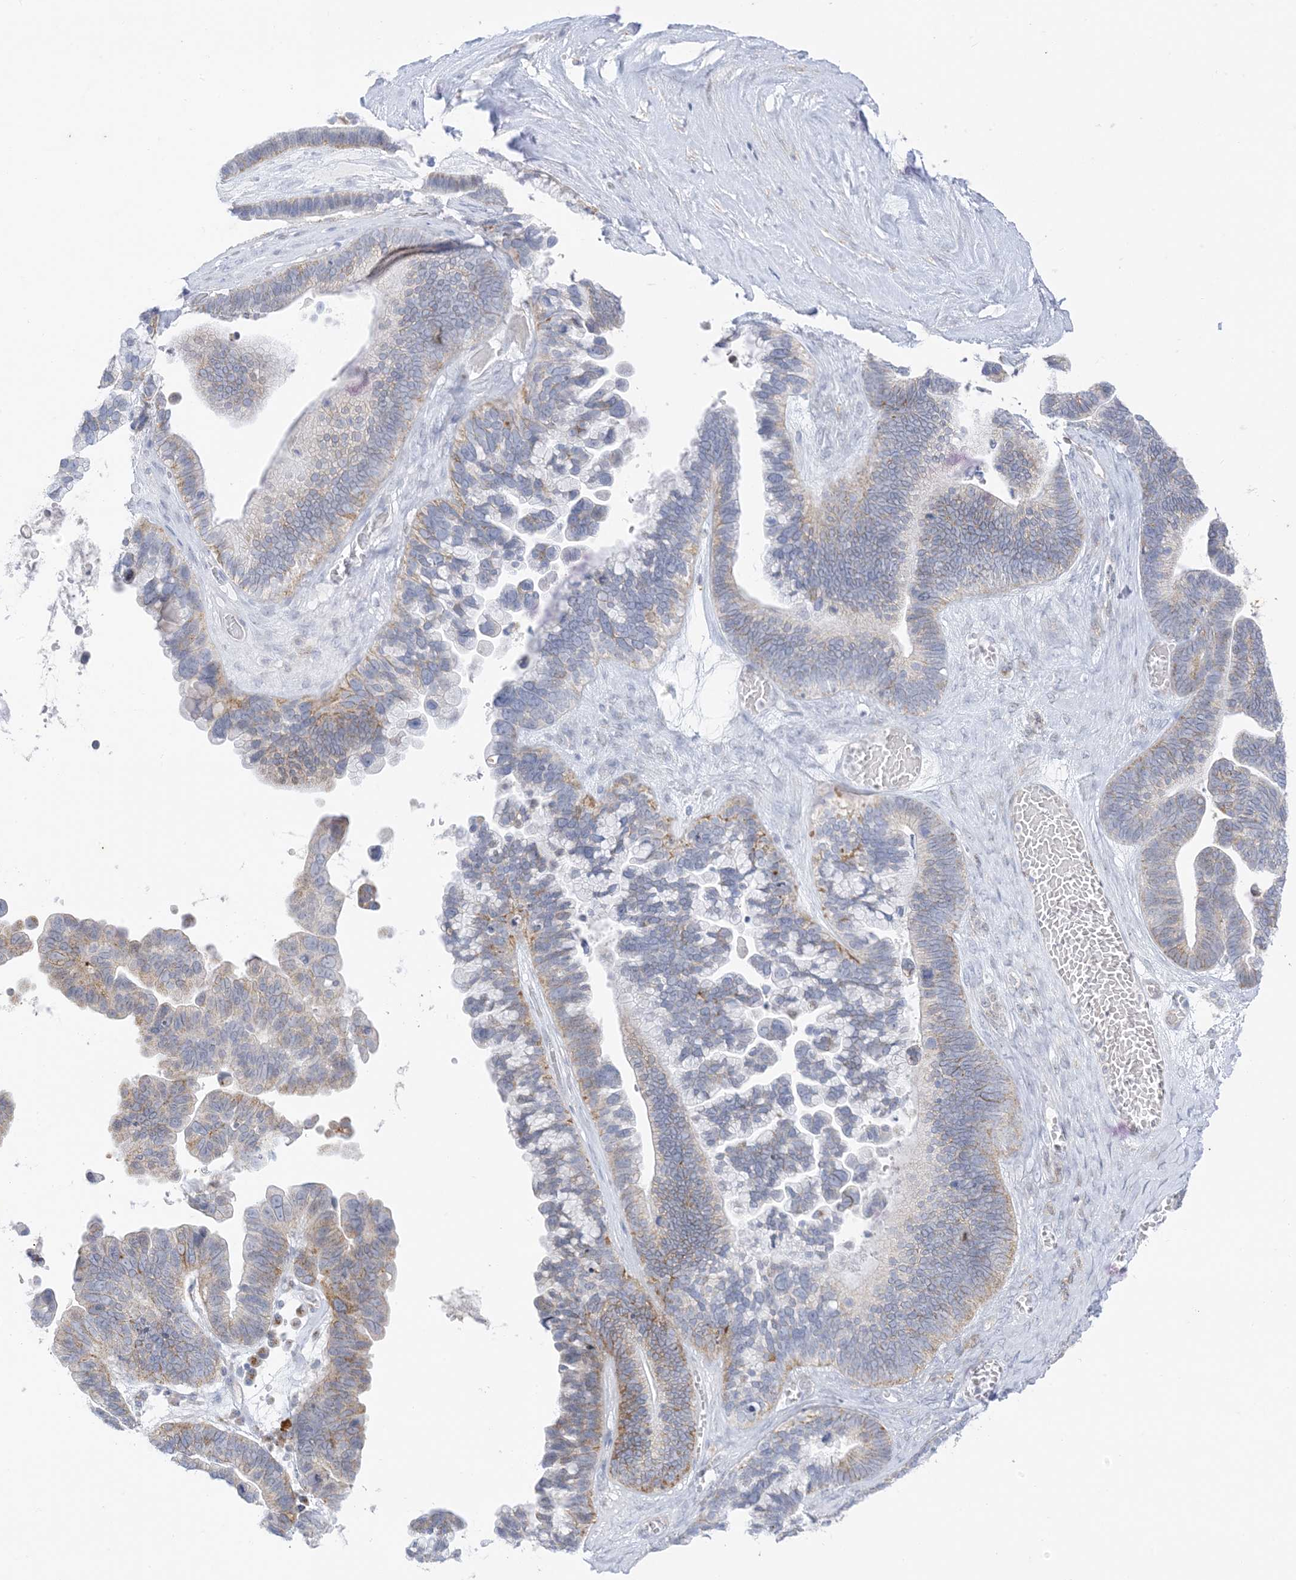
{"staining": {"intensity": "weak", "quantity": "<25%", "location": "cytoplasmic/membranous"}, "tissue": "ovarian cancer", "cell_type": "Tumor cells", "image_type": "cancer", "snomed": [{"axis": "morphology", "description": "Cystadenocarcinoma, serous, NOS"}, {"axis": "topography", "description": "Ovary"}], "caption": "An IHC histopathology image of ovarian cancer is shown. There is no staining in tumor cells of ovarian cancer. The staining was performed using DAB to visualize the protein expression in brown, while the nuclei were stained in blue with hematoxylin (Magnification: 20x).", "gene": "RAC1", "patient": {"sex": "female", "age": 56}}